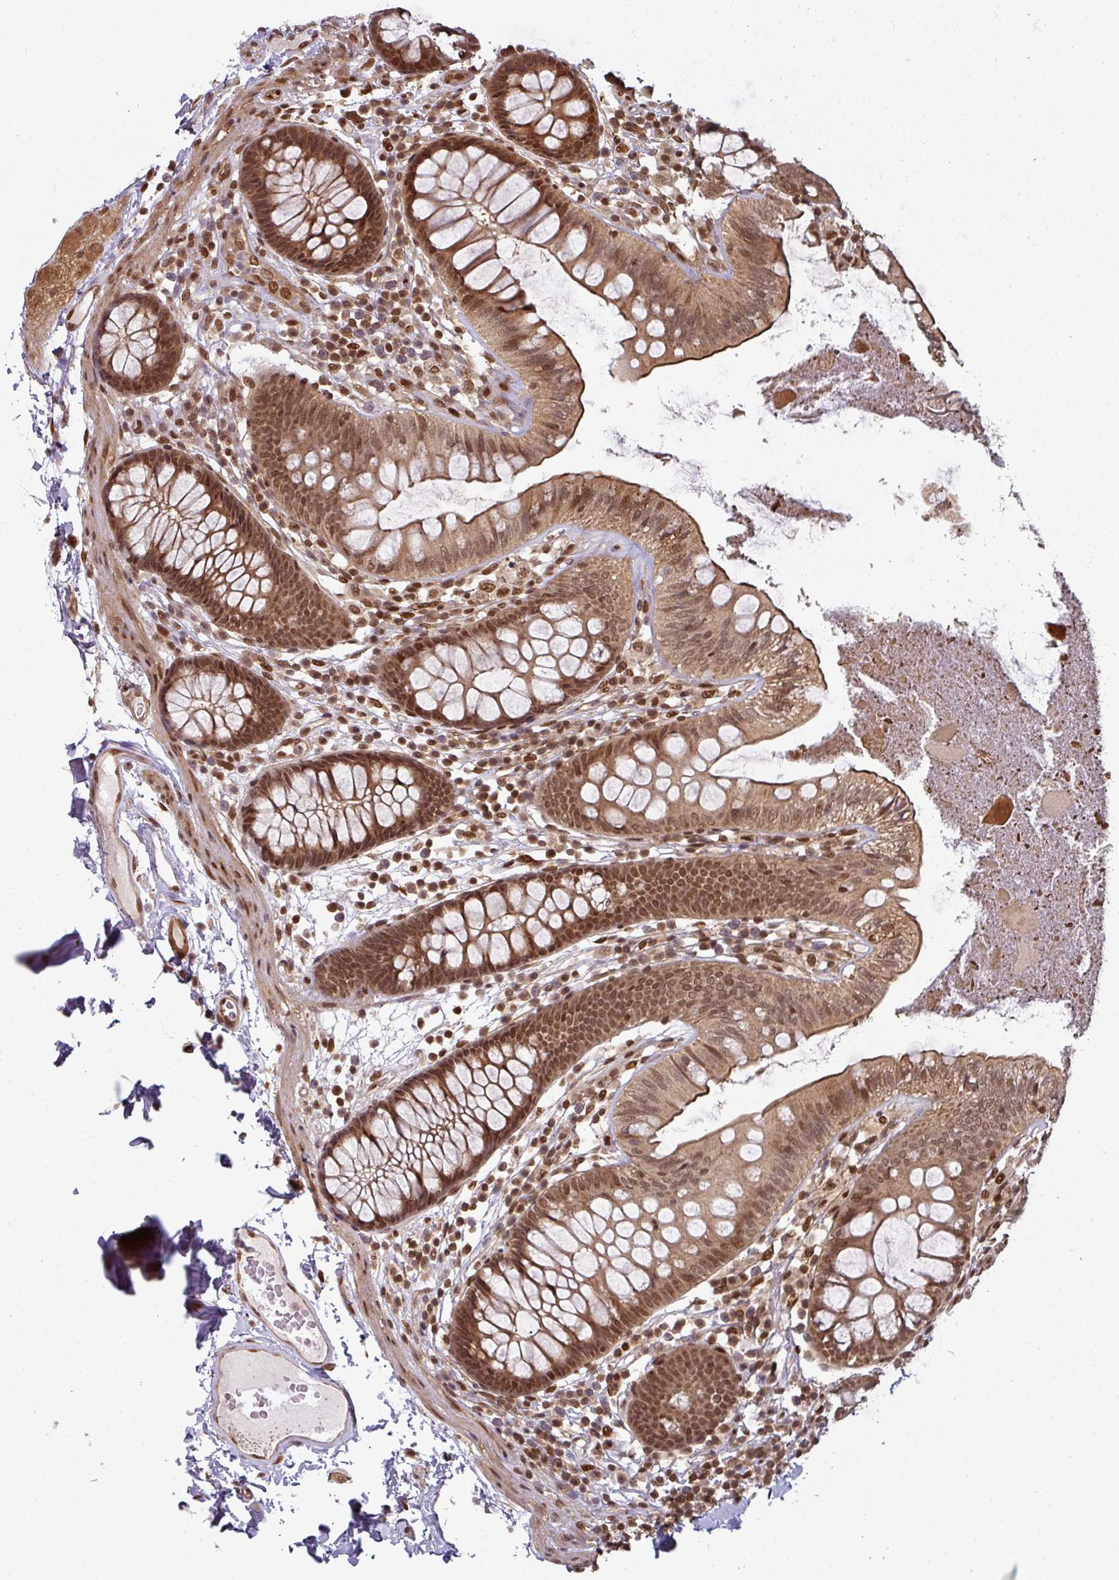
{"staining": {"intensity": "moderate", "quantity": ">75%", "location": "cytoplasmic/membranous,nuclear"}, "tissue": "colon", "cell_type": "Endothelial cells", "image_type": "normal", "snomed": [{"axis": "morphology", "description": "Normal tissue, NOS"}, {"axis": "topography", "description": "Colon"}], "caption": "Immunohistochemistry of normal human colon demonstrates medium levels of moderate cytoplasmic/membranous,nuclear positivity in approximately >75% of endothelial cells. (Brightfield microscopy of DAB IHC at high magnification).", "gene": "SIK3", "patient": {"sex": "male", "age": 84}}